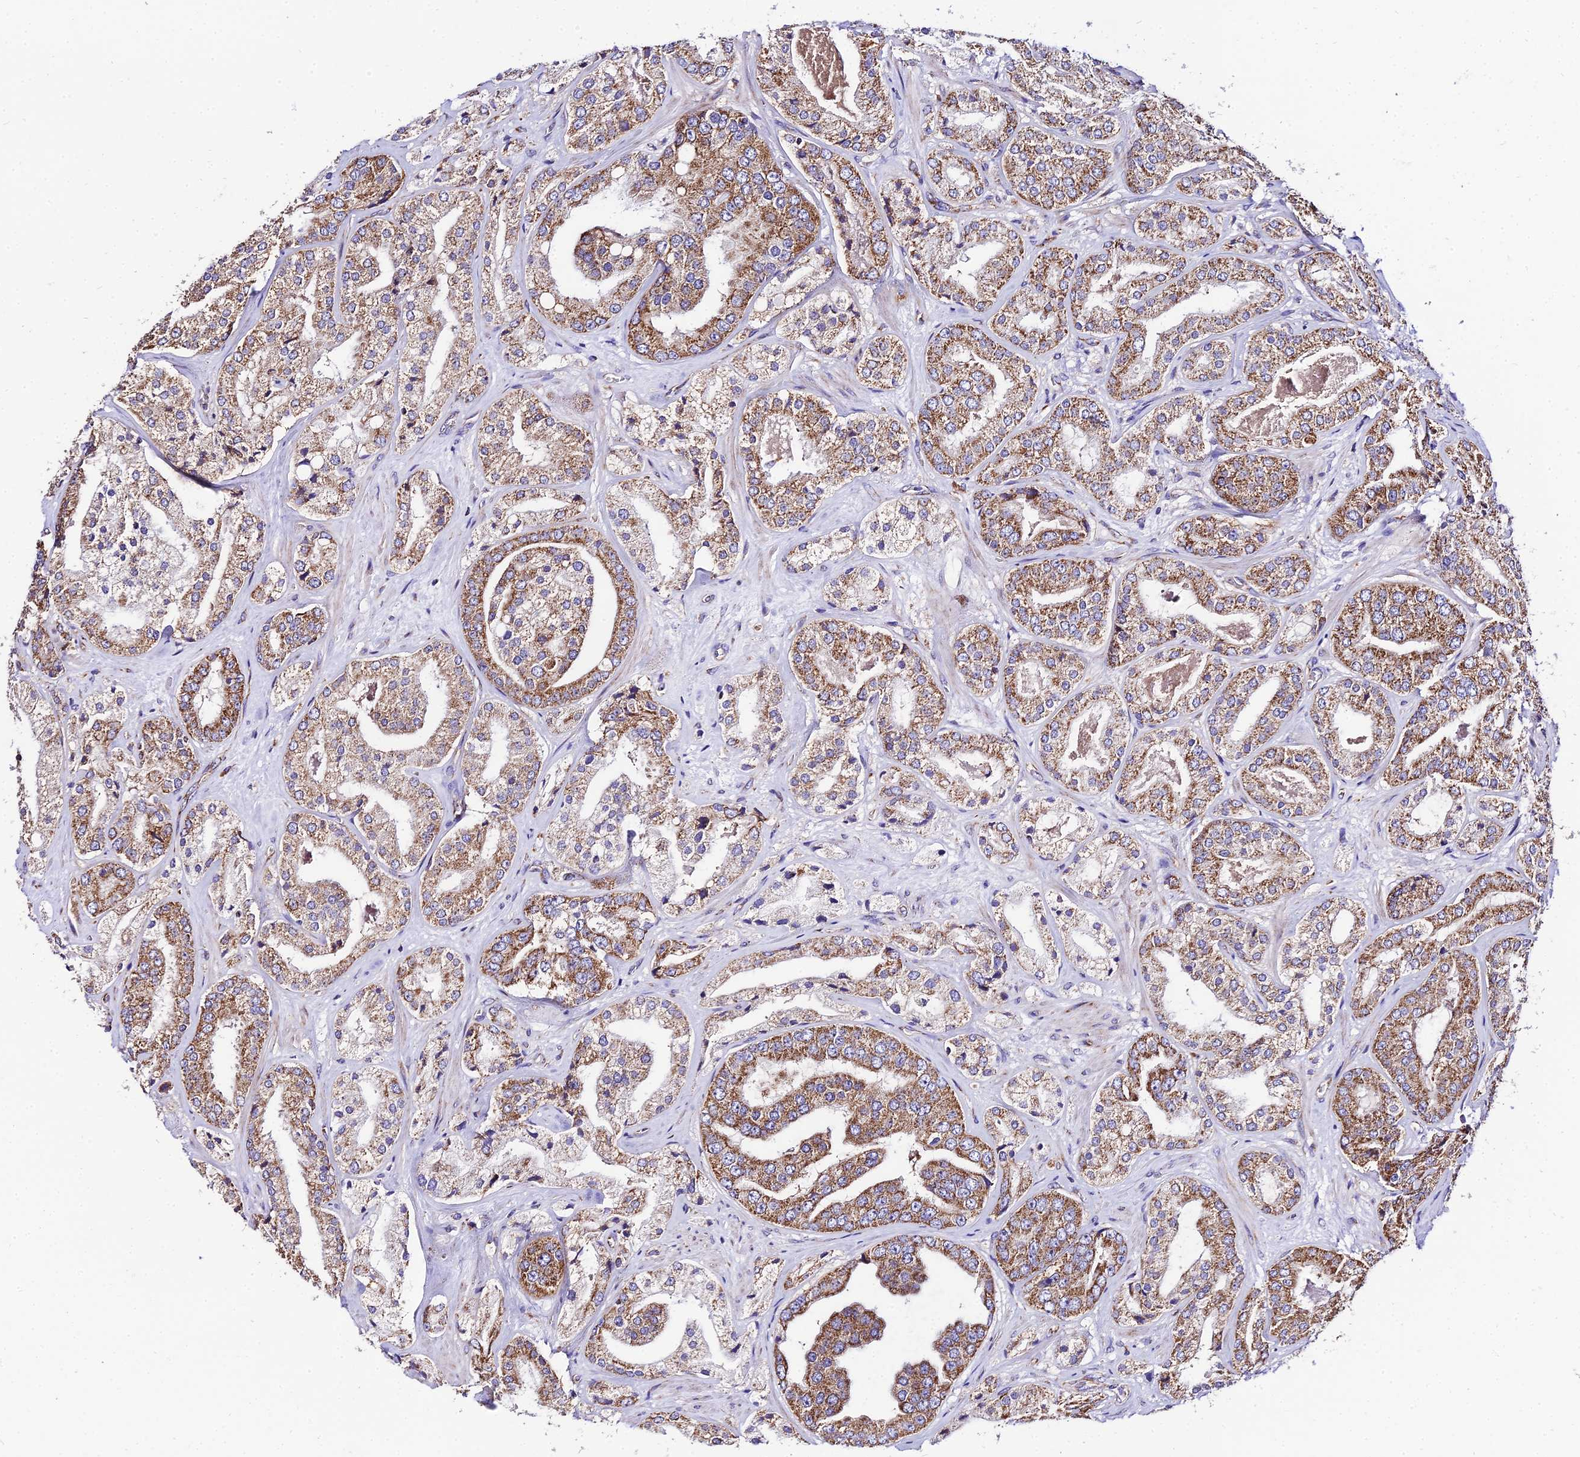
{"staining": {"intensity": "strong", "quantity": ">75%", "location": "cytoplasmic/membranous"}, "tissue": "prostate cancer", "cell_type": "Tumor cells", "image_type": "cancer", "snomed": [{"axis": "morphology", "description": "Adenocarcinoma, High grade"}, {"axis": "topography", "description": "Prostate"}], "caption": "Strong cytoplasmic/membranous positivity for a protein is appreciated in approximately >75% of tumor cells of prostate high-grade adenocarcinoma using immunohistochemistry (IHC).", "gene": "OCIAD1", "patient": {"sex": "male", "age": 63}}